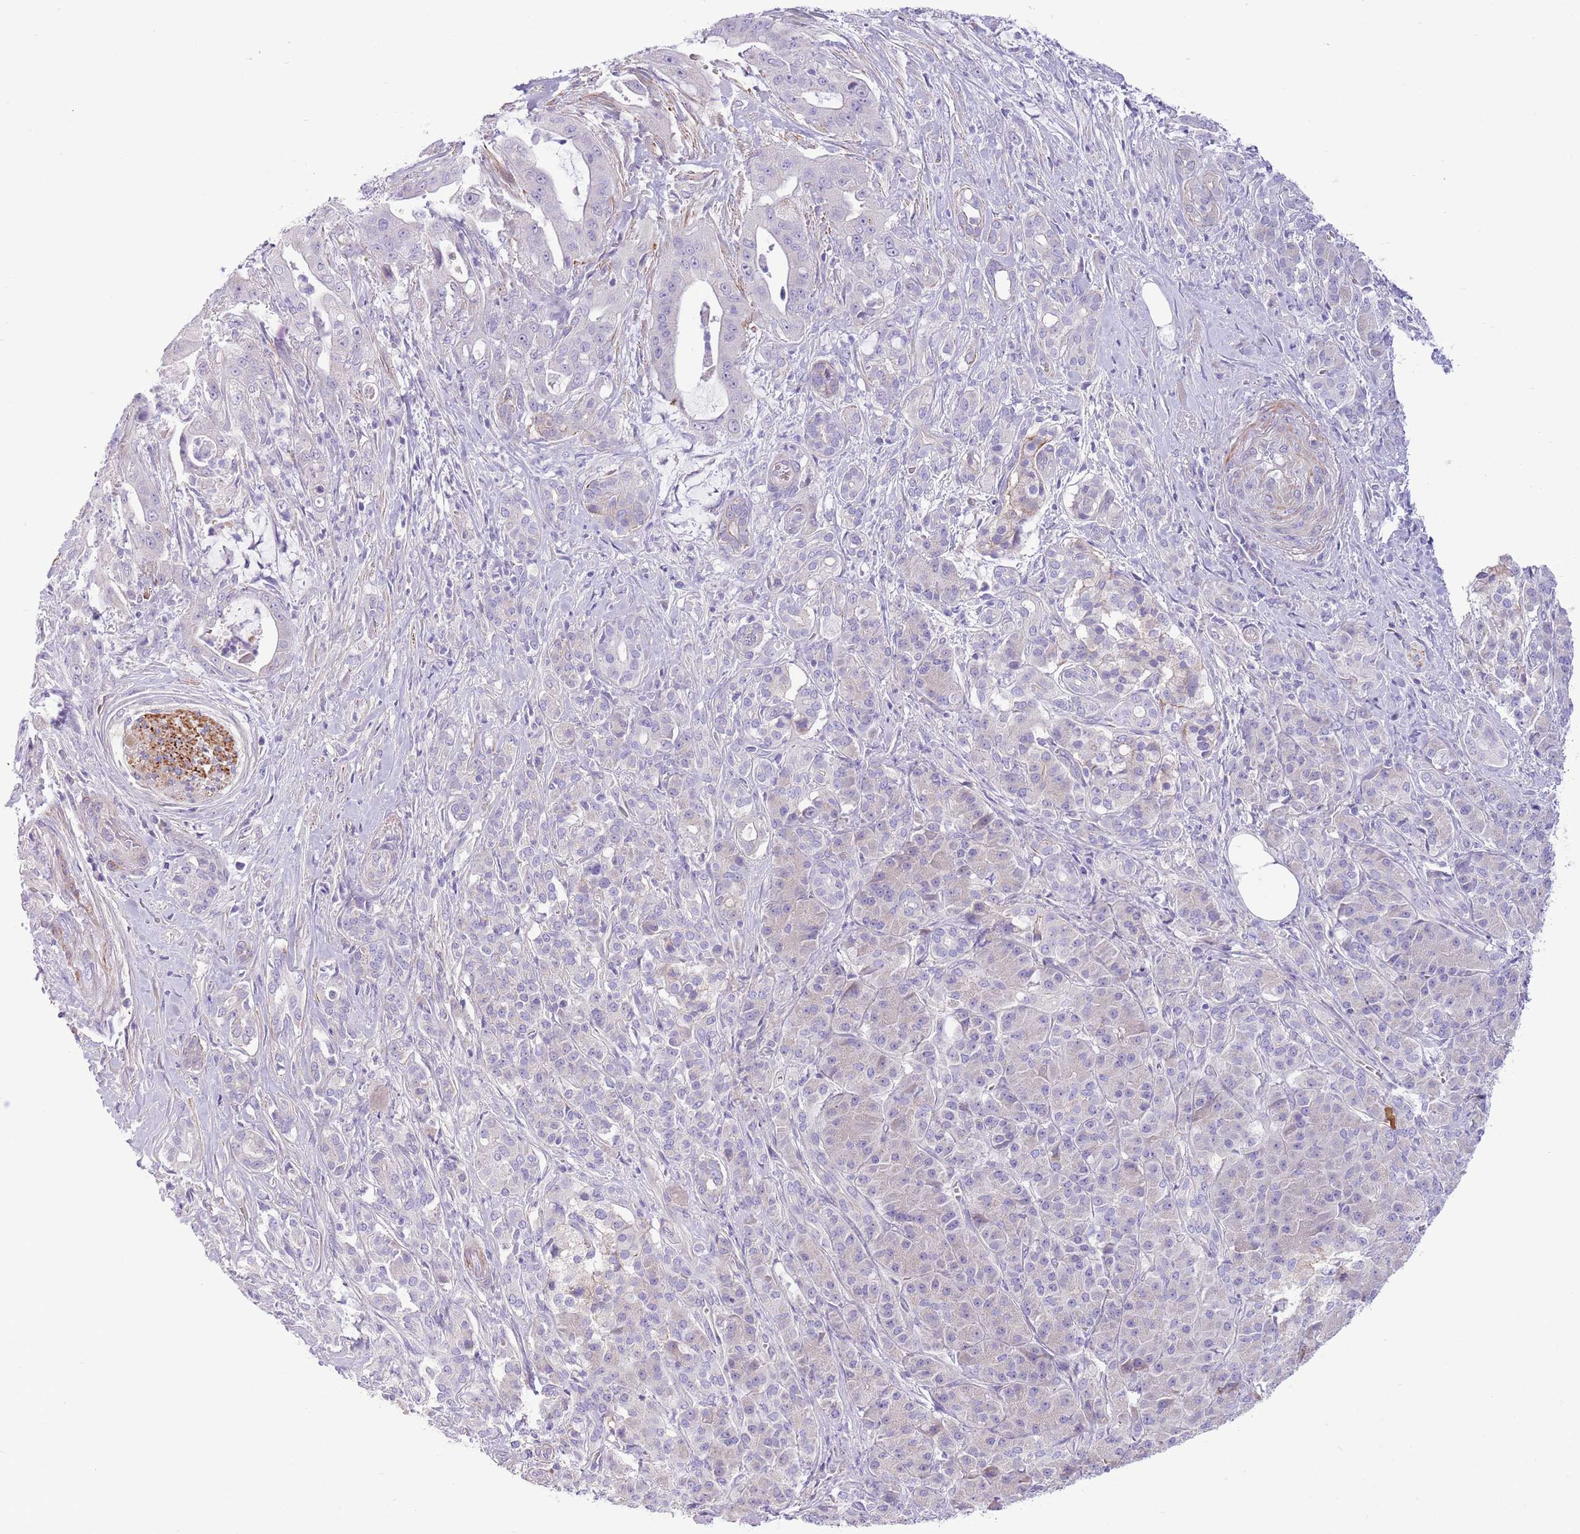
{"staining": {"intensity": "negative", "quantity": "none", "location": "none"}, "tissue": "pancreatic cancer", "cell_type": "Tumor cells", "image_type": "cancer", "snomed": [{"axis": "morphology", "description": "Adenocarcinoma, NOS"}, {"axis": "topography", "description": "Pancreas"}], "caption": "Immunohistochemistry (IHC) histopathology image of neoplastic tissue: human pancreatic cancer (adenocarcinoma) stained with DAB reveals no significant protein positivity in tumor cells.", "gene": "ZC4H2", "patient": {"sex": "male", "age": 57}}